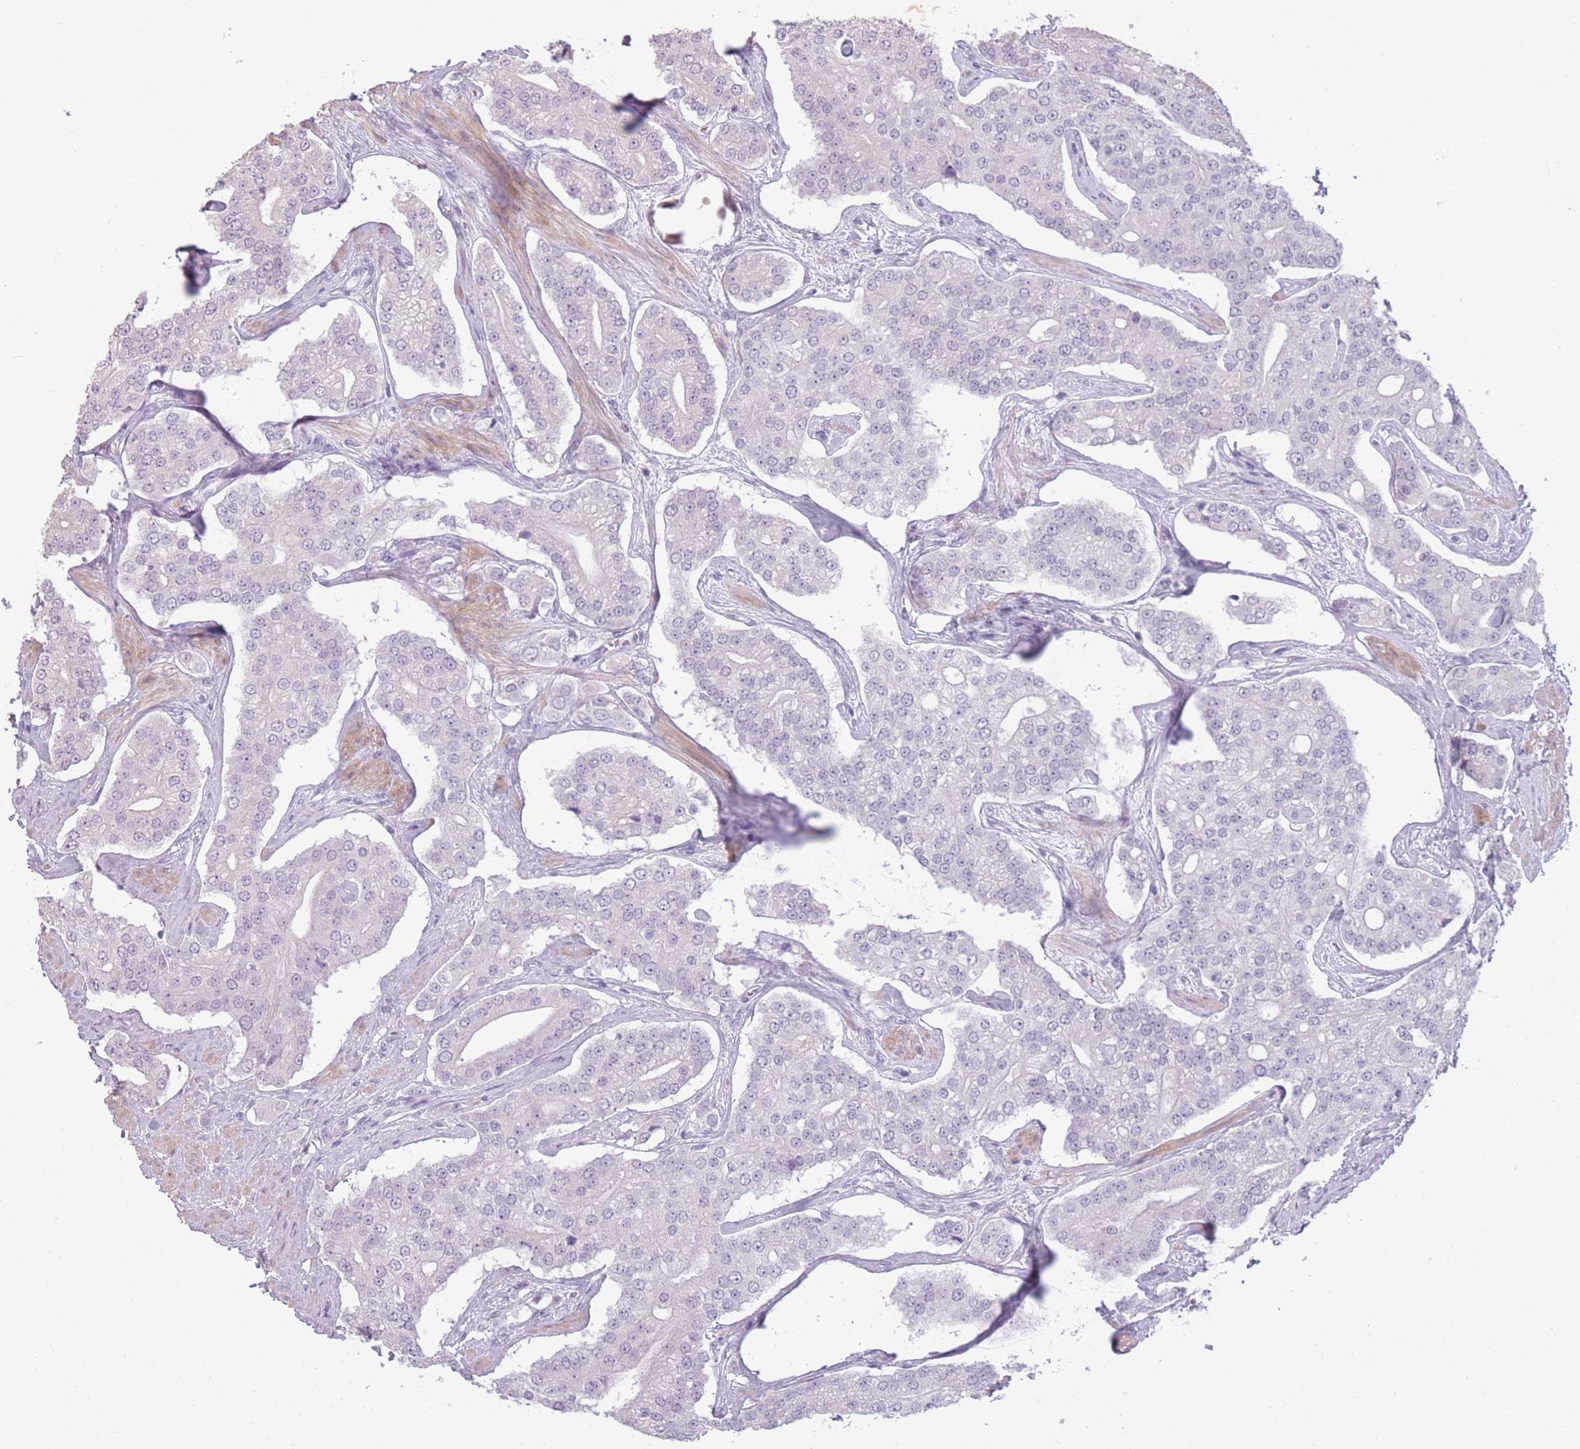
{"staining": {"intensity": "negative", "quantity": "none", "location": "none"}, "tissue": "prostate cancer", "cell_type": "Tumor cells", "image_type": "cancer", "snomed": [{"axis": "morphology", "description": "Adenocarcinoma, High grade"}, {"axis": "topography", "description": "Prostate"}], "caption": "A histopathology image of prostate adenocarcinoma (high-grade) stained for a protein displays no brown staining in tumor cells.", "gene": "ZBTB24", "patient": {"sex": "male", "age": 71}}